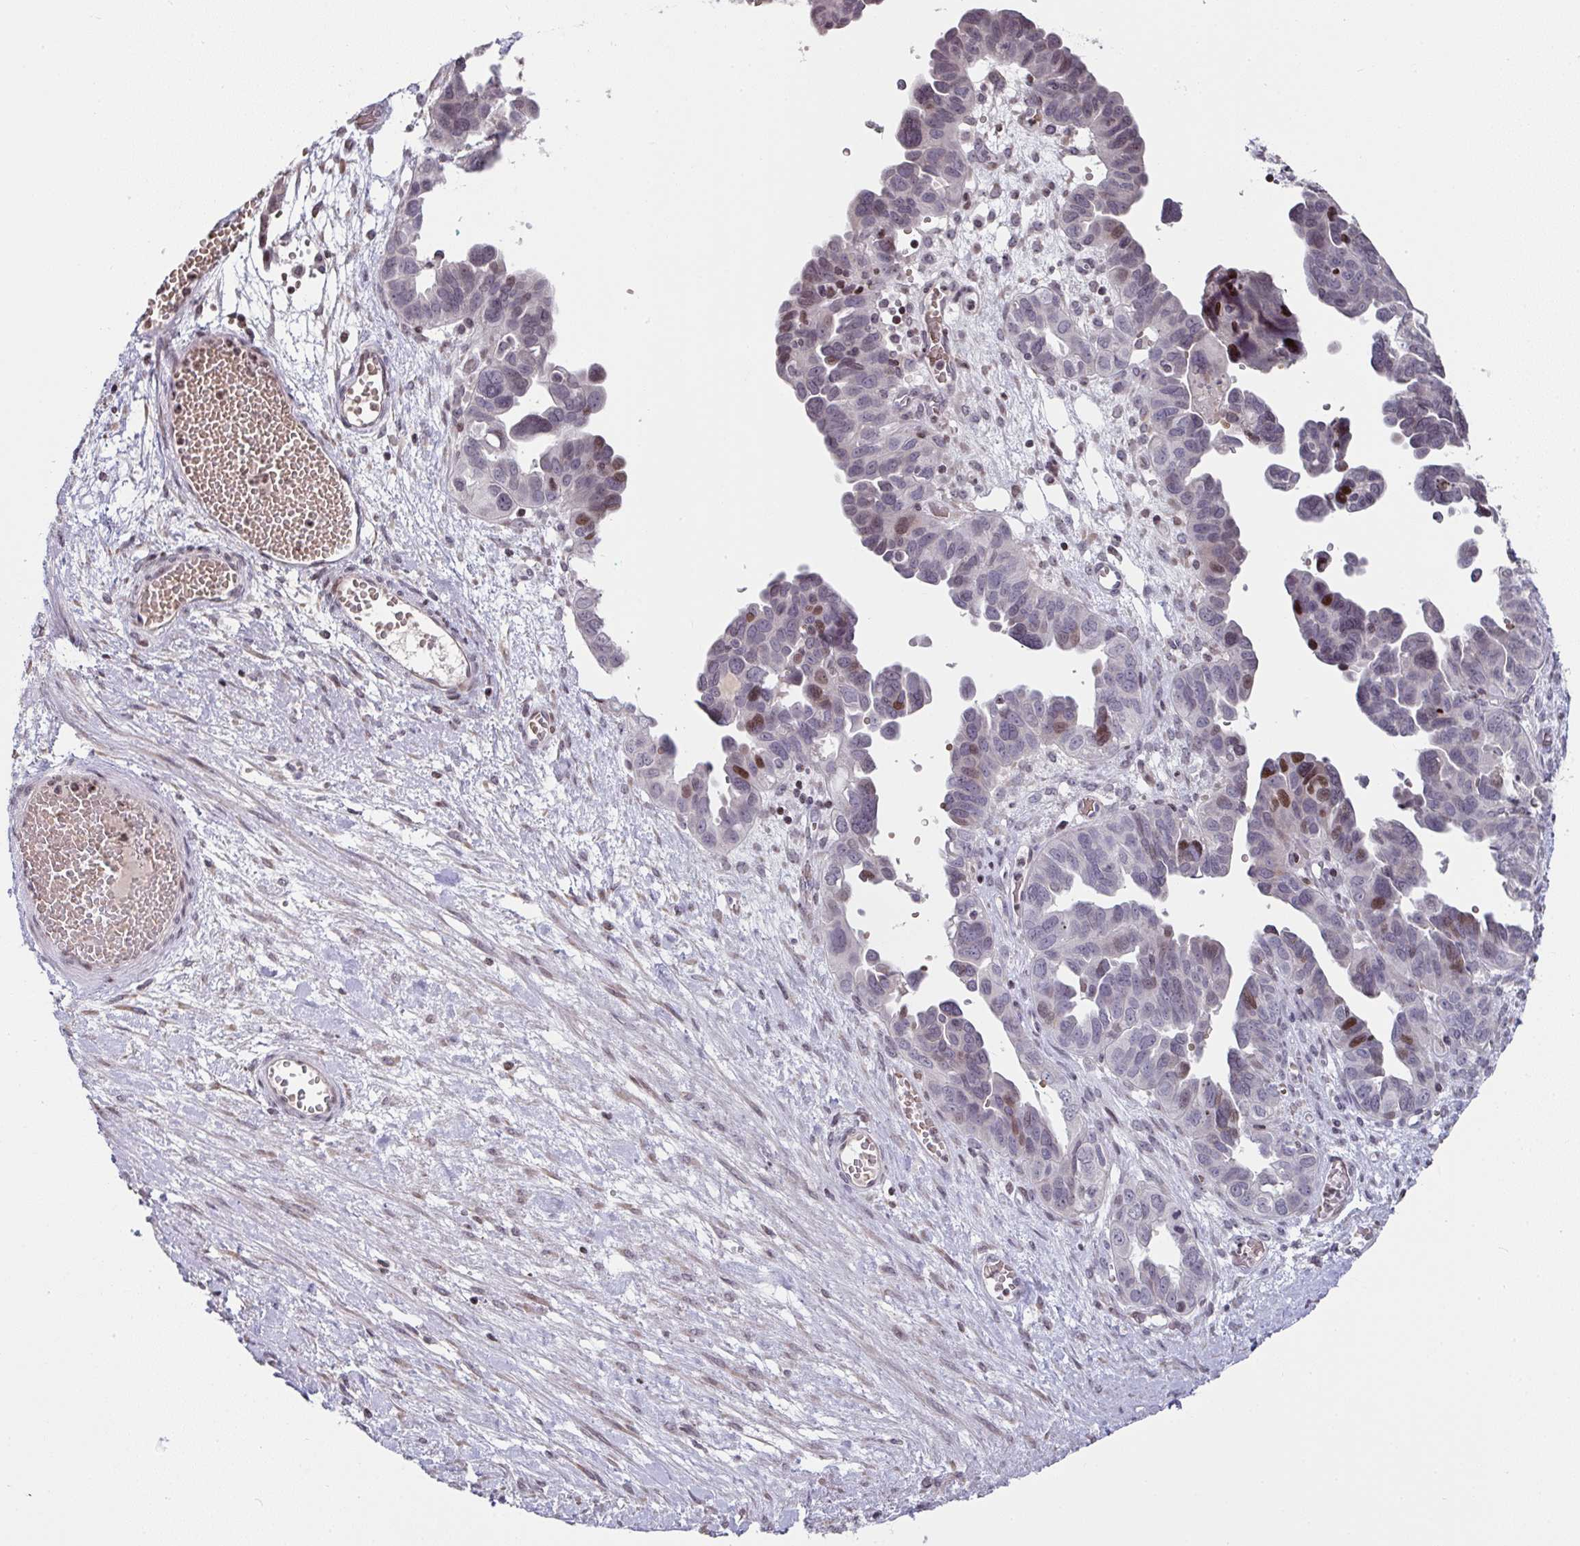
{"staining": {"intensity": "moderate", "quantity": "<25%", "location": "nuclear"}, "tissue": "ovarian cancer", "cell_type": "Tumor cells", "image_type": "cancer", "snomed": [{"axis": "morphology", "description": "Cystadenocarcinoma, serous, NOS"}, {"axis": "topography", "description": "Ovary"}], "caption": "Human ovarian cancer (serous cystadenocarcinoma) stained with a protein marker shows moderate staining in tumor cells.", "gene": "PCDHB8", "patient": {"sex": "female", "age": 64}}